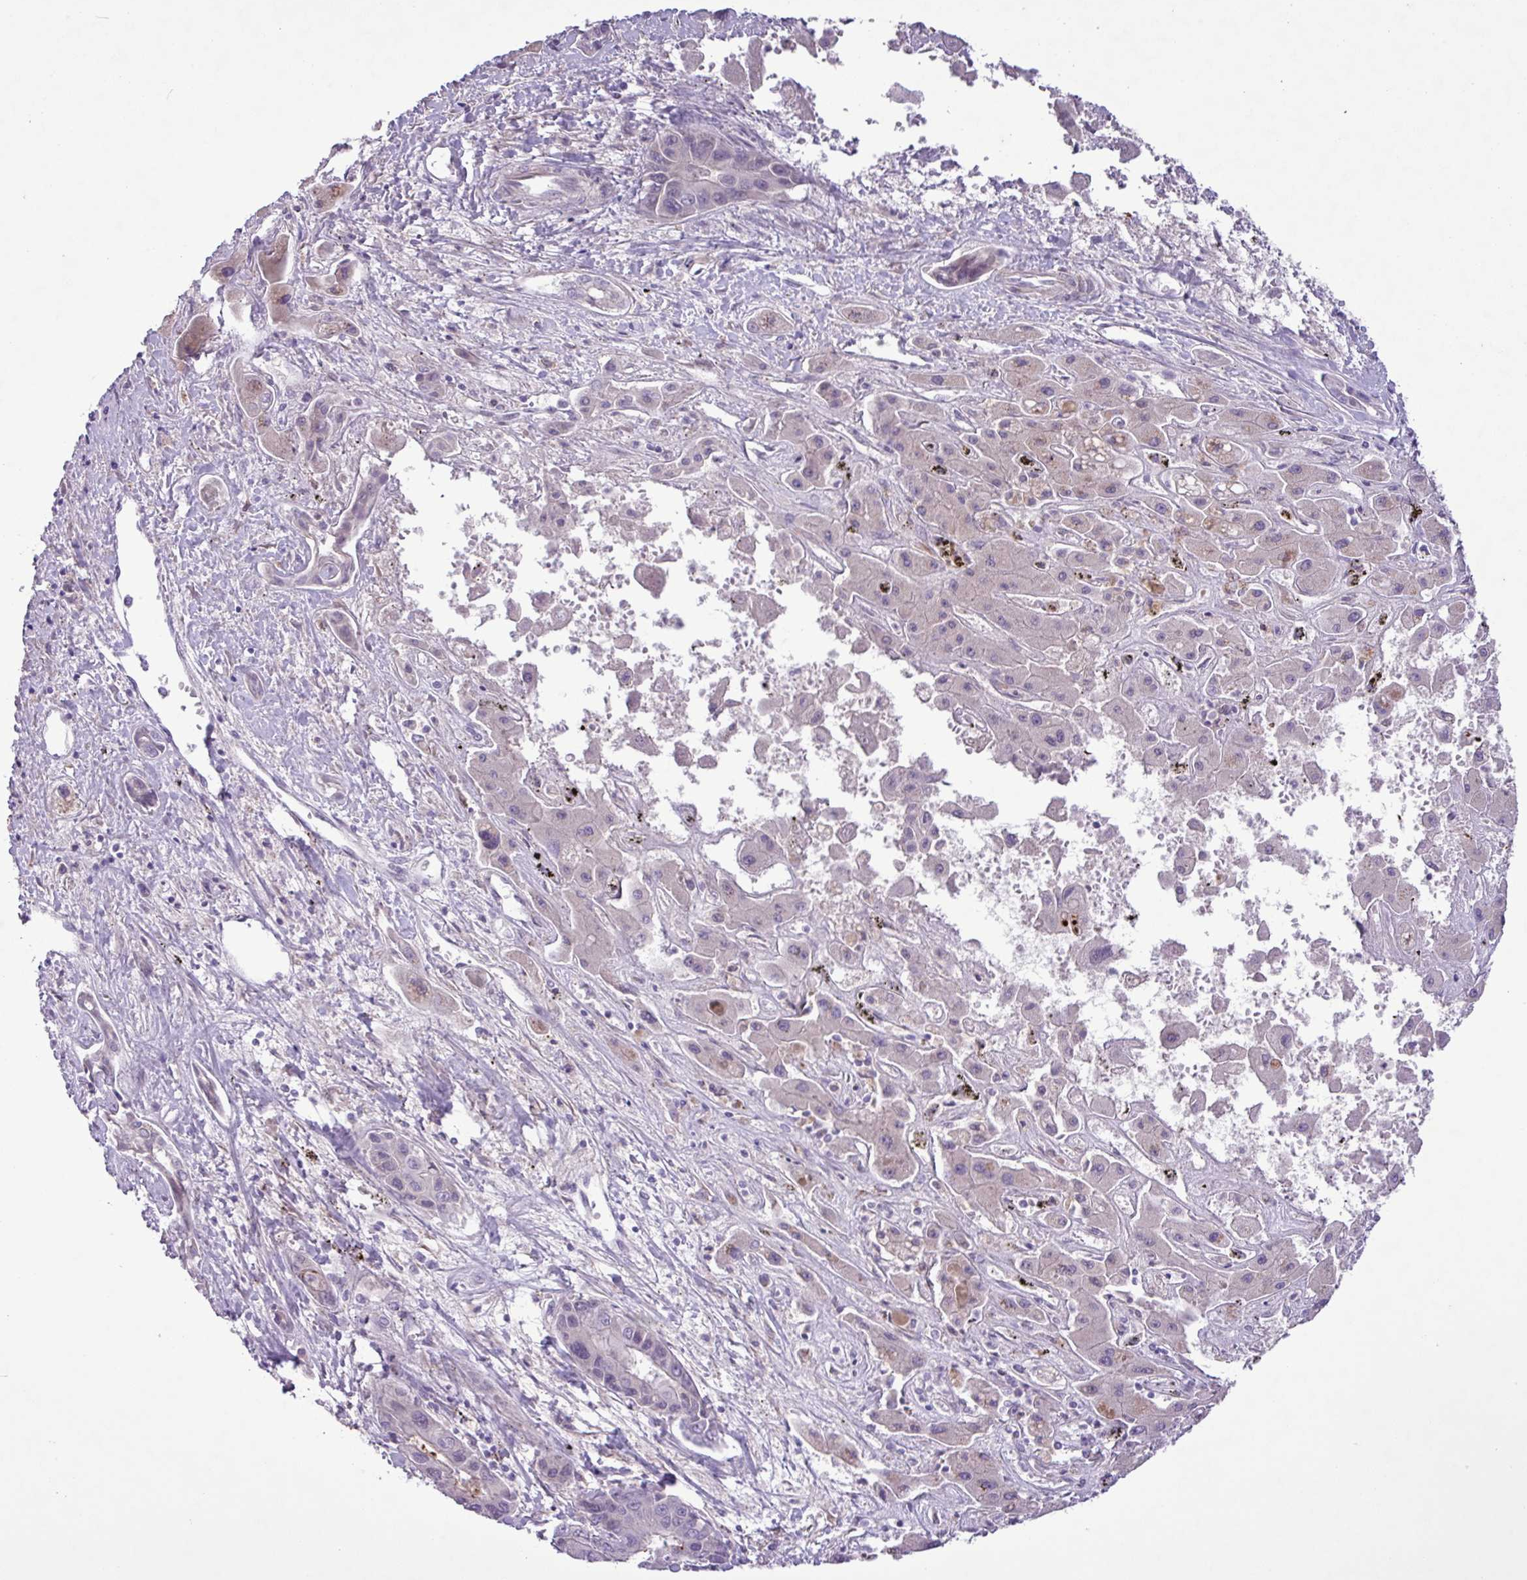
{"staining": {"intensity": "negative", "quantity": "none", "location": "none"}, "tissue": "liver cancer", "cell_type": "Tumor cells", "image_type": "cancer", "snomed": [{"axis": "morphology", "description": "Cholangiocarcinoma"}, {"axis": "topography", "description": "Liver"}], "caption": "Liver cholangiocarcinoma was stained to show a protein in brown. There is no significant staining in tumor cells.", "gene": "CD248", "patient": {"sex": "male", "age": 67}}